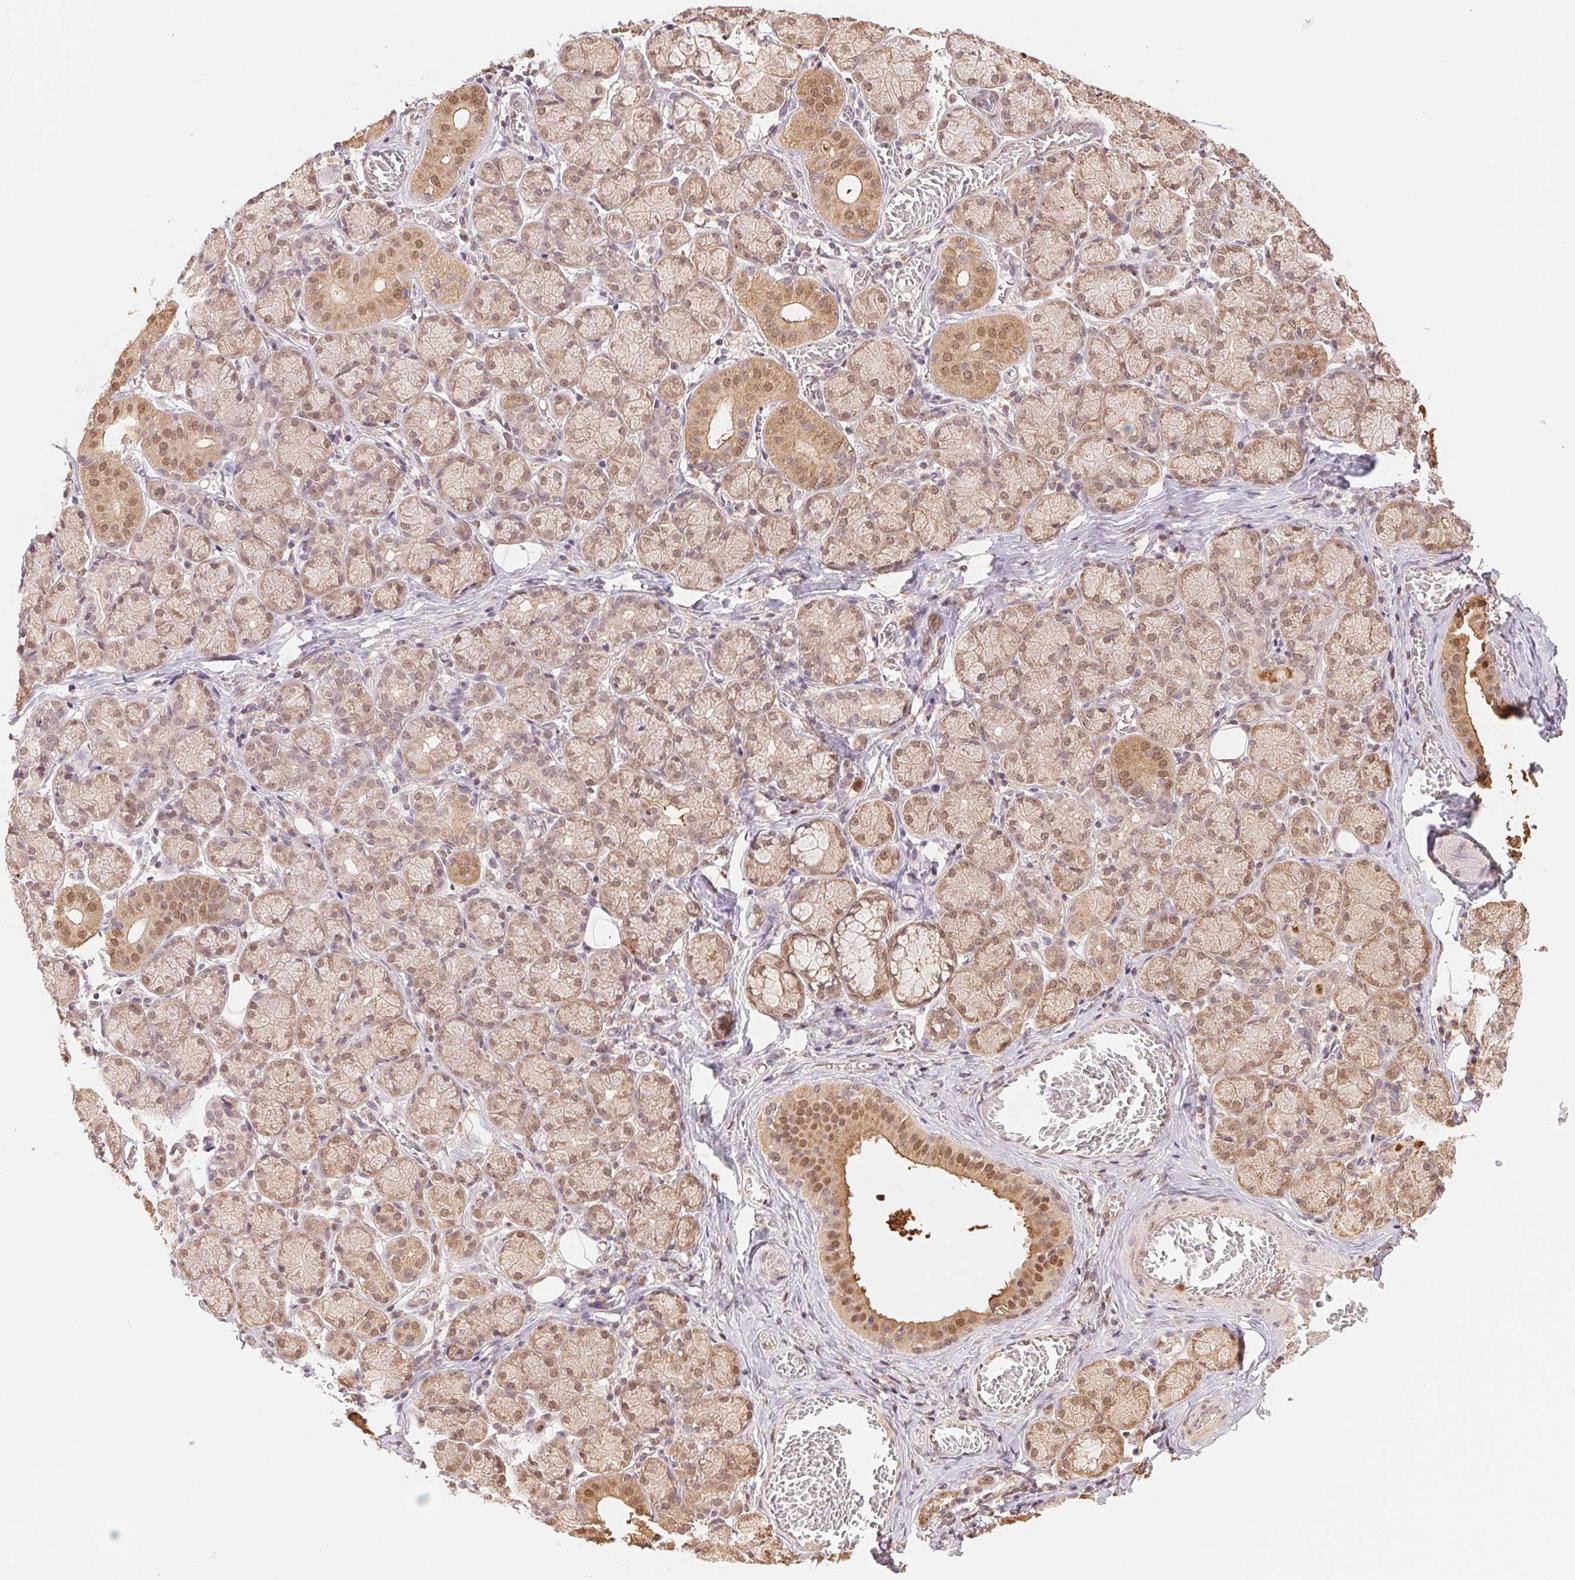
{"staining": {"intensity": "moderate", "quantity": ">75%", "location": "cytoplasmic/membranous,nuclear"}, "tissue": "salivary gland", "cell_type": "Glandular cells", "image_type": "normal", "snomed": [{"axis": "morphology", "description": "Normal tissue, NOS"}, {"axis": "topography", "description": "Salivary gland"}, {"axis": "topography", "description": "Peripheral nerve tissue"}], "caption": "IHC histopathology image of normal salivary gland: human salivary gland stained using immunohistochemistry demonstrates medium levels of moderate protein expression localized specifically in the cytoplasmic/membranous,nuclear of glandular cells, appearing as a cytoplasmic/membranous,nuclear brown color.", "gene": "CDC123", "patient": {"sex": "female", "age": 24}}